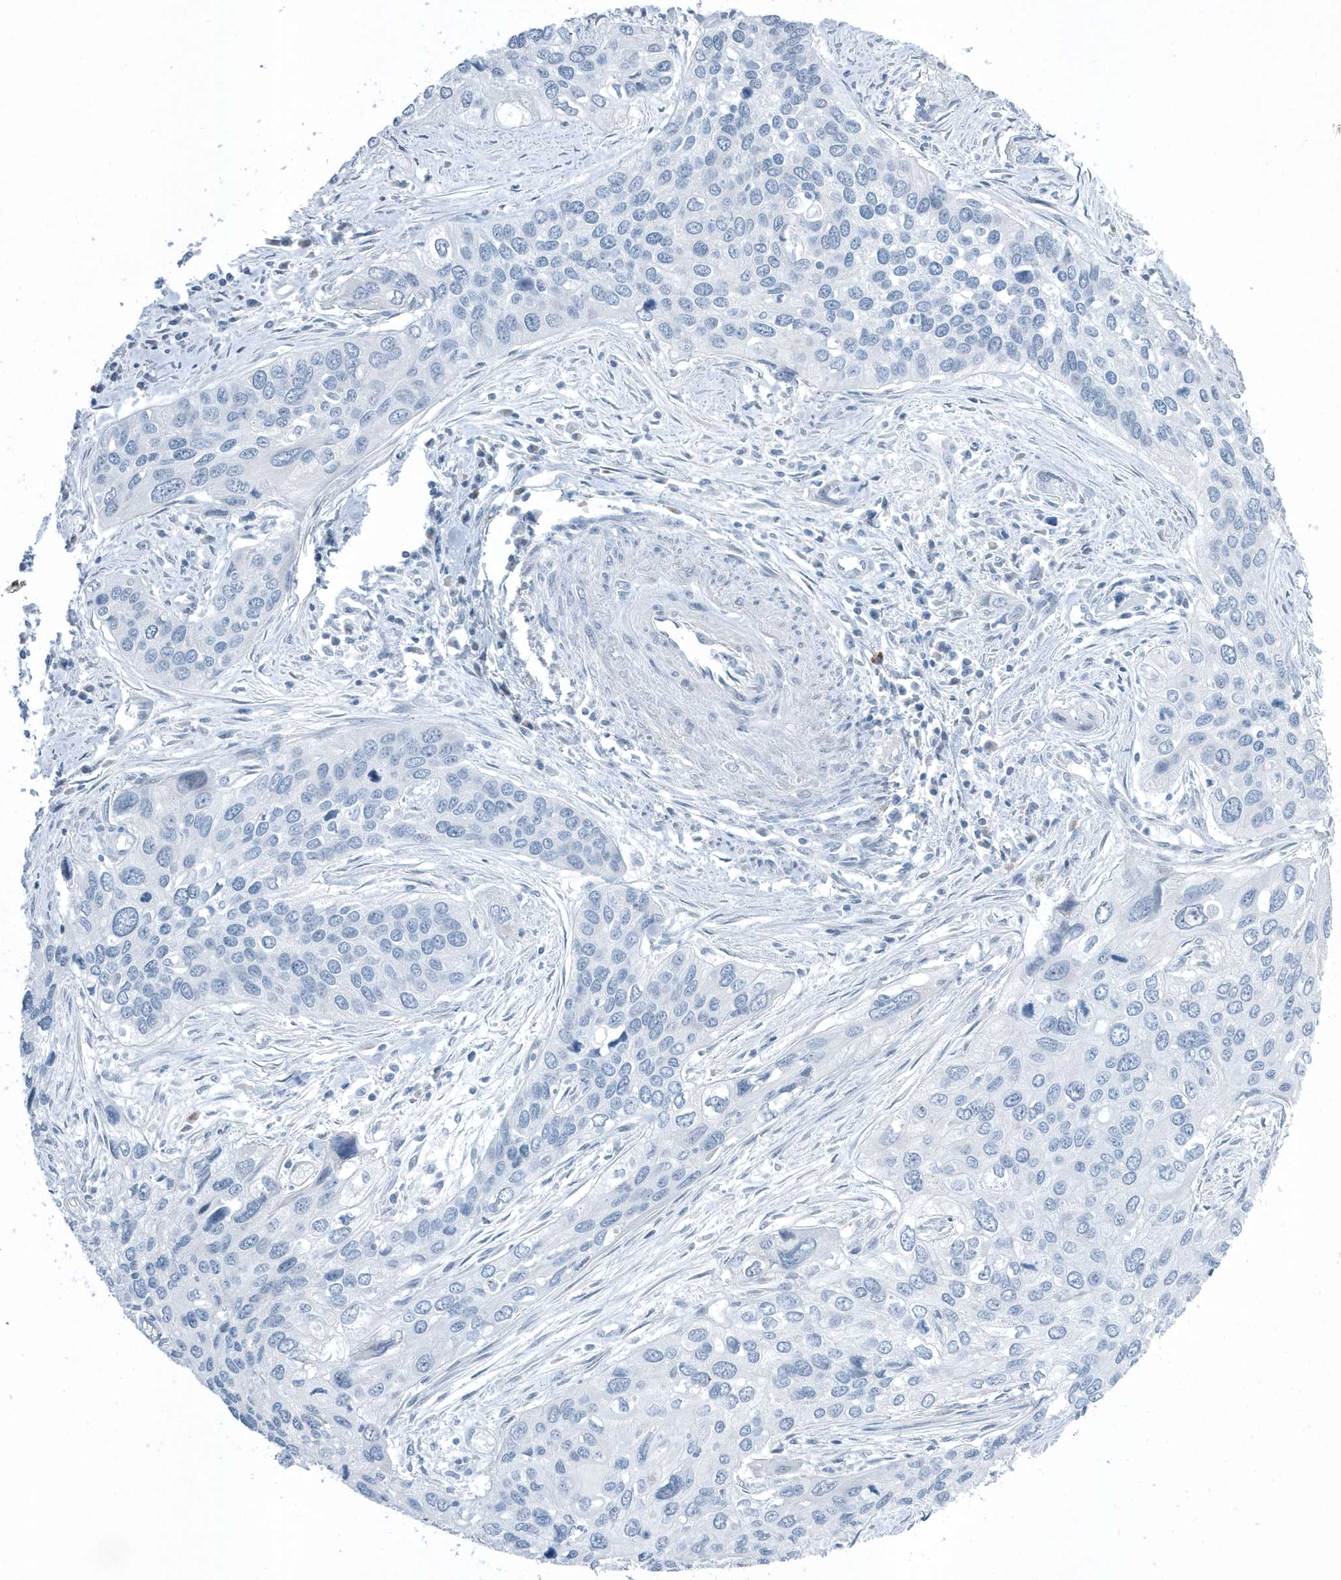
{"staining": {"intensity": "negative", "quantity": "none", "location": "none"}, "tissue": "cervical cancer", "cell_type": "Tumor cells", "image_type": "cancer", "snomed": [{"axis": "morphology", "description": "Squamous cell carcinoma, NOS"}, {"axis": "topography", "description": "Cervix"}], "caption": "Cervical cancer was stained to show a protein in brown. There is no significant positivity in tumor cells.", "gene": "RPF2", "patient": {"sex": "female", "age": 55}}